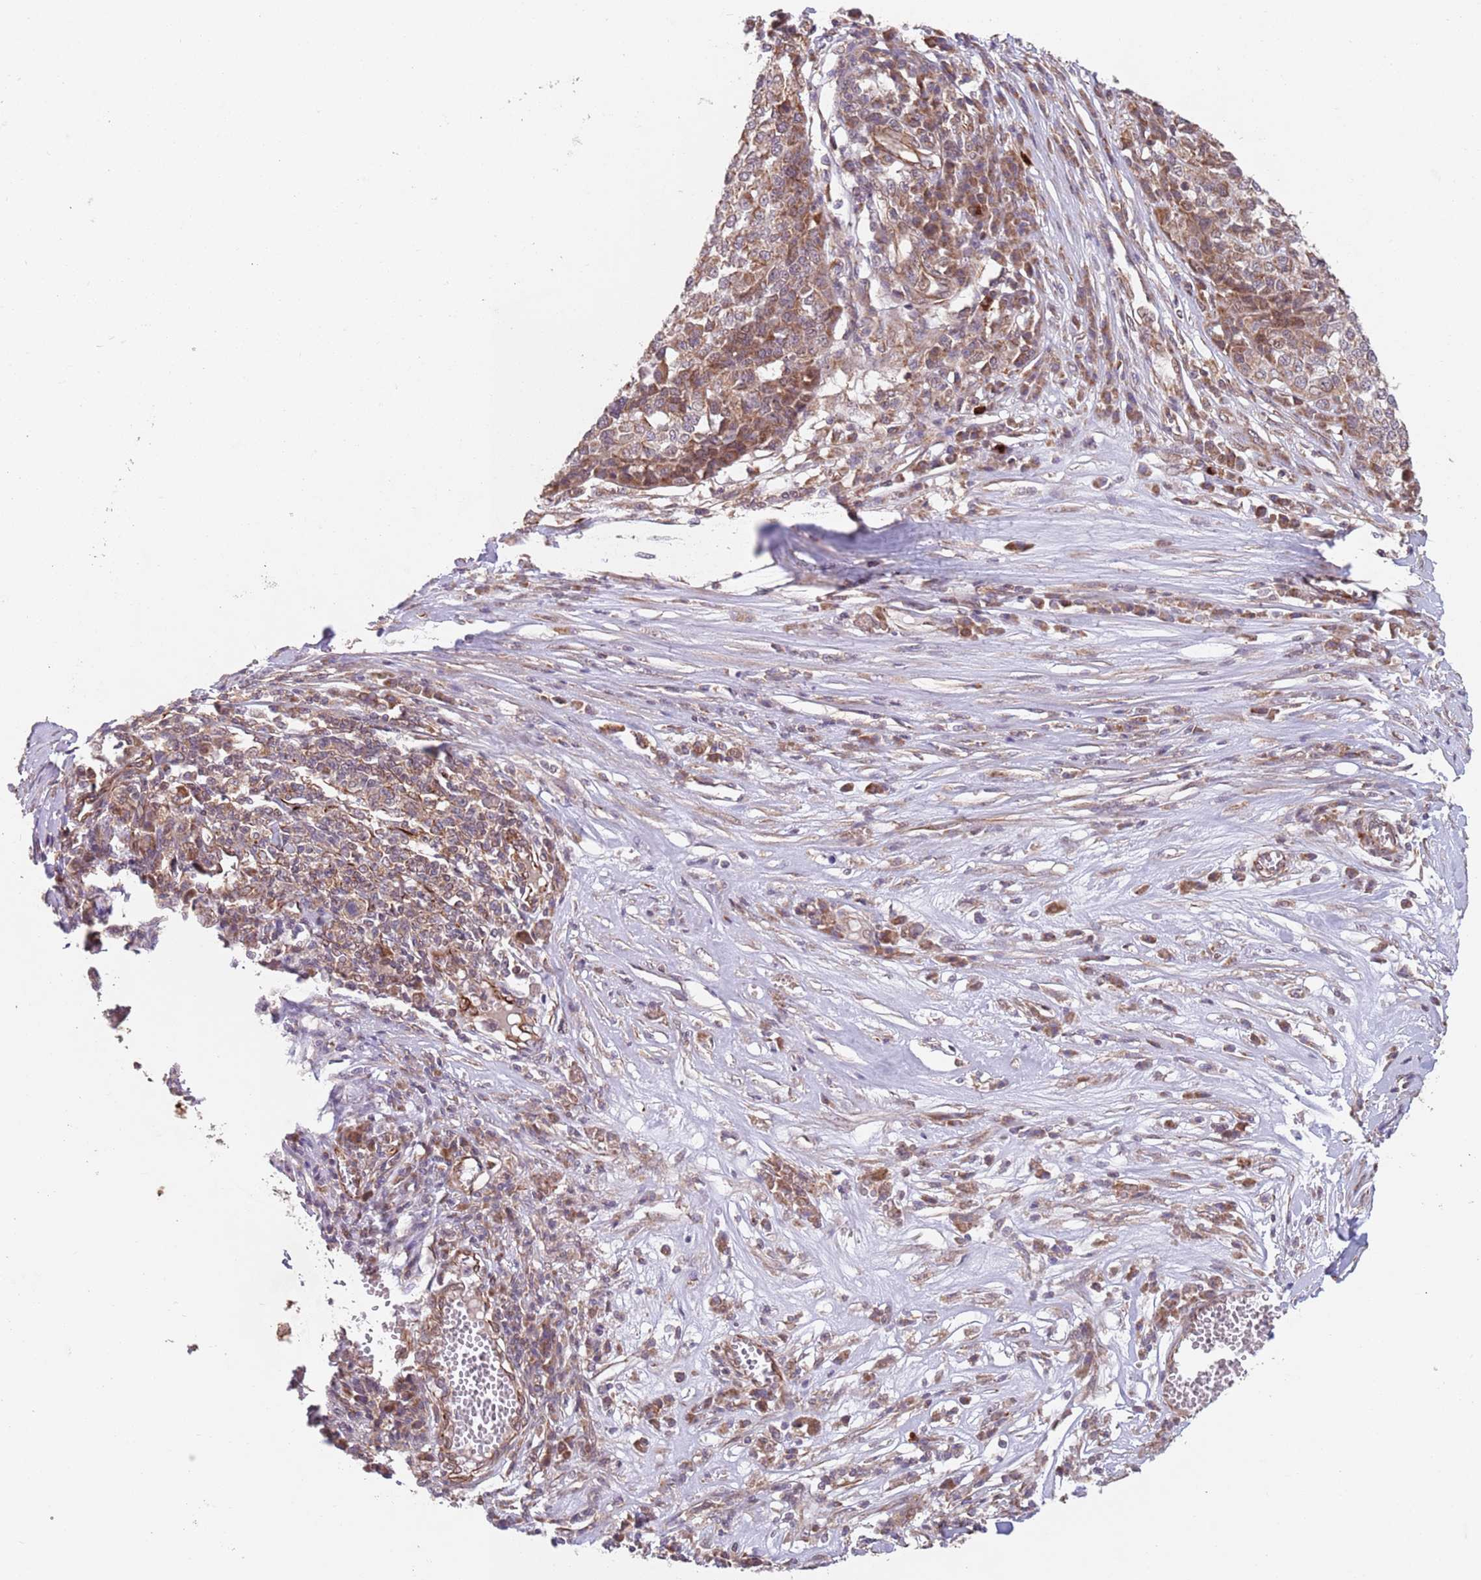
{"staining": {"intensity": "moderate", "quantity": ">75%", "location": "cytoplasmic/membranous"}, "tissue": "melanoma", "cell_type": "Tumor cells", "image_type": "cancer", "snomed": [{"axis": "morphology", "description": "Malignant melanoma, Metastatic site"}, {"axis": "topography", "description": "Lymph node"}], "caption": "Brown immunohistochemical staining in melanoma shows moderate cytoplasmic/membranous positivity in approximately >75% of tumor cells.", "gene": "CHD9", "patient": {"sex": "male", "age": 44}}